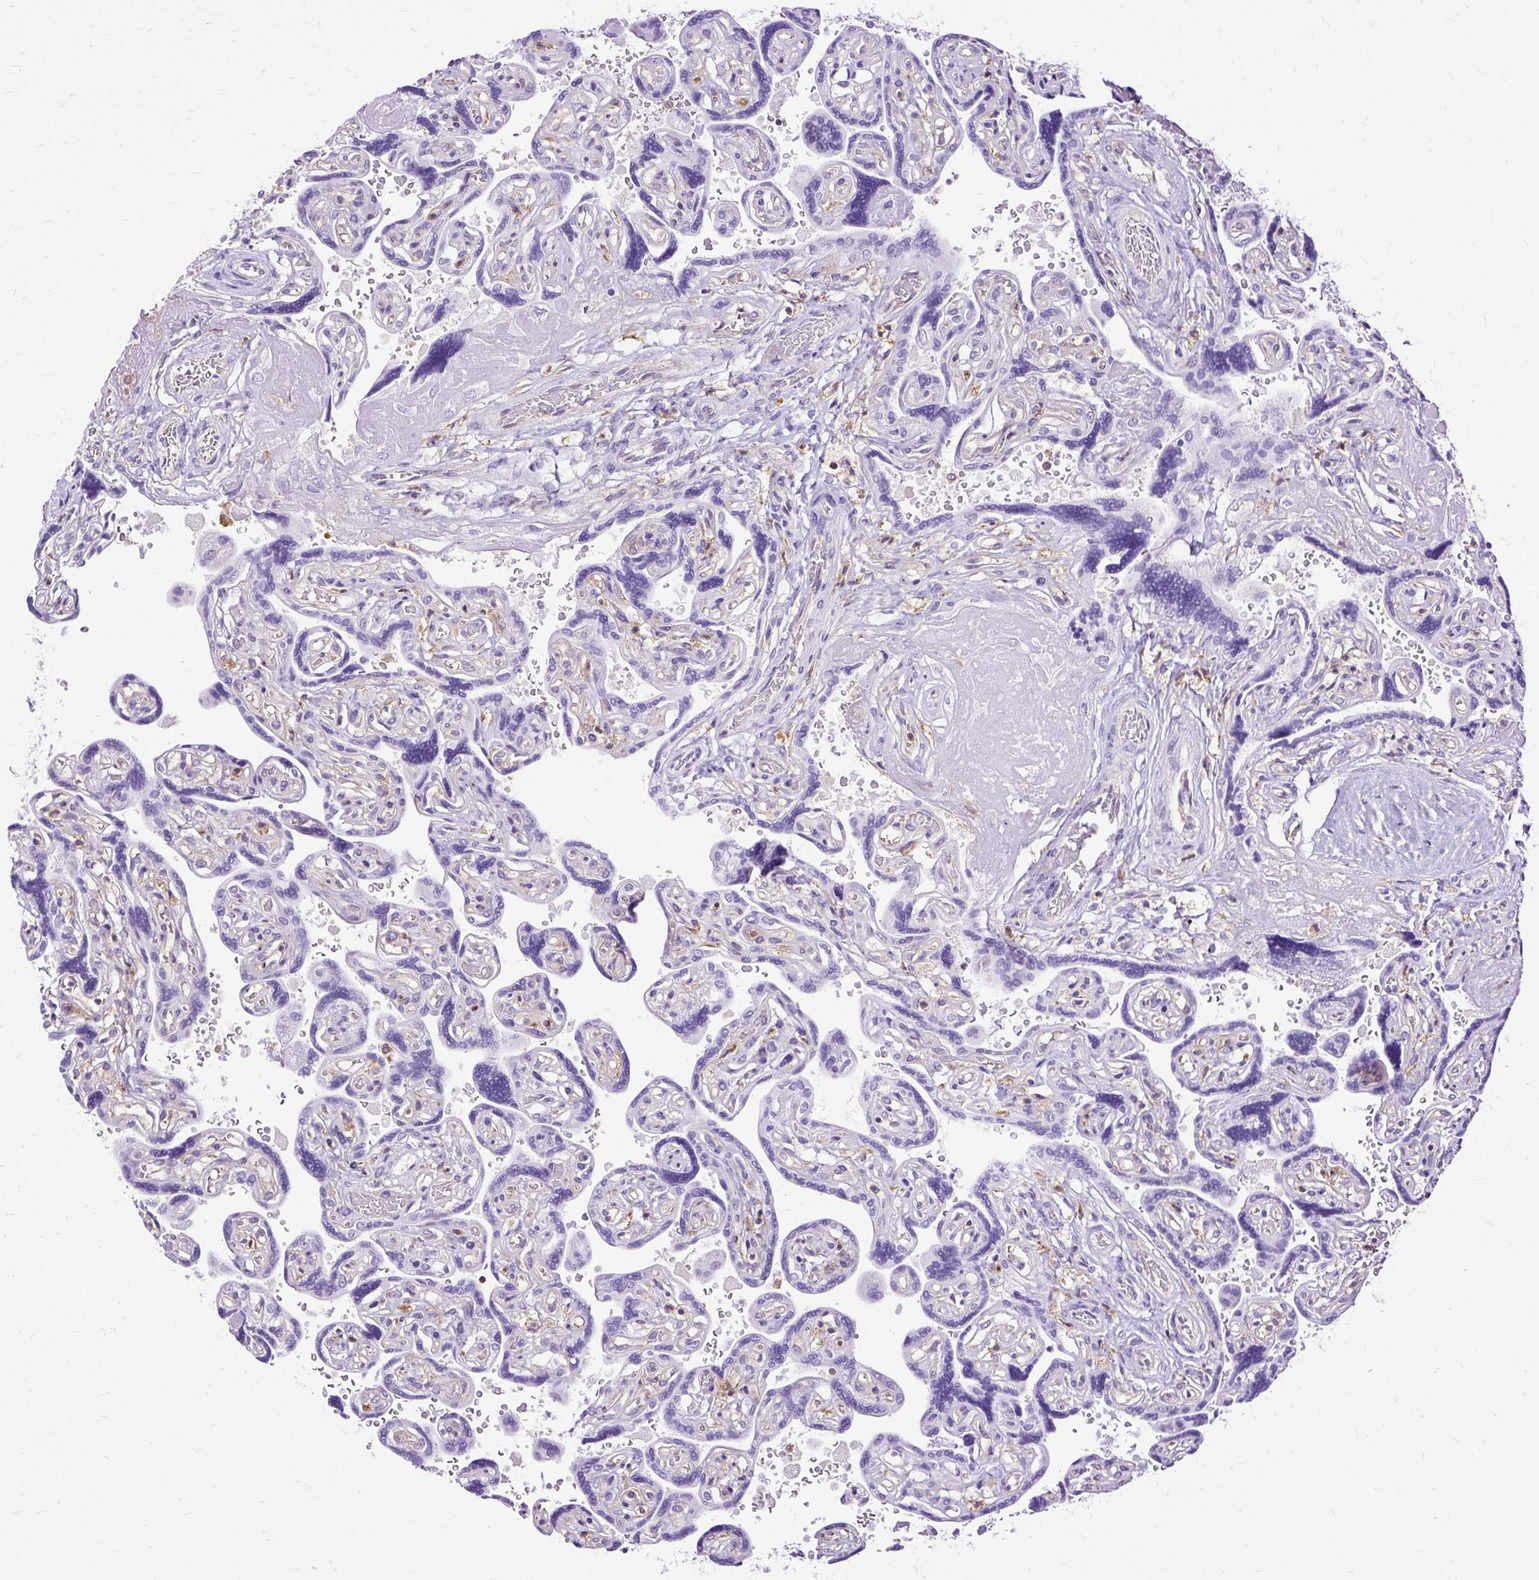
{"staining": {"intensity": "negative", "quantity": "none", "location": "none"}, "tissue": "placenta", "cell_type": "Trophoblastic cells", "image_type": "normal", "snomed": [{"axis": "morphology", "description": "Normal tissue, NOS"}, {"axis": "topography", "description": "Placenta"}], "caption": "A high-resolution micrograph shows immunohistochemistry (IHC) staining of normal placenta, which demonstrates no significant expression in trophoblastic cells.", "gene": "TWF2", "patient": {"sex": "female", "age": 32}}